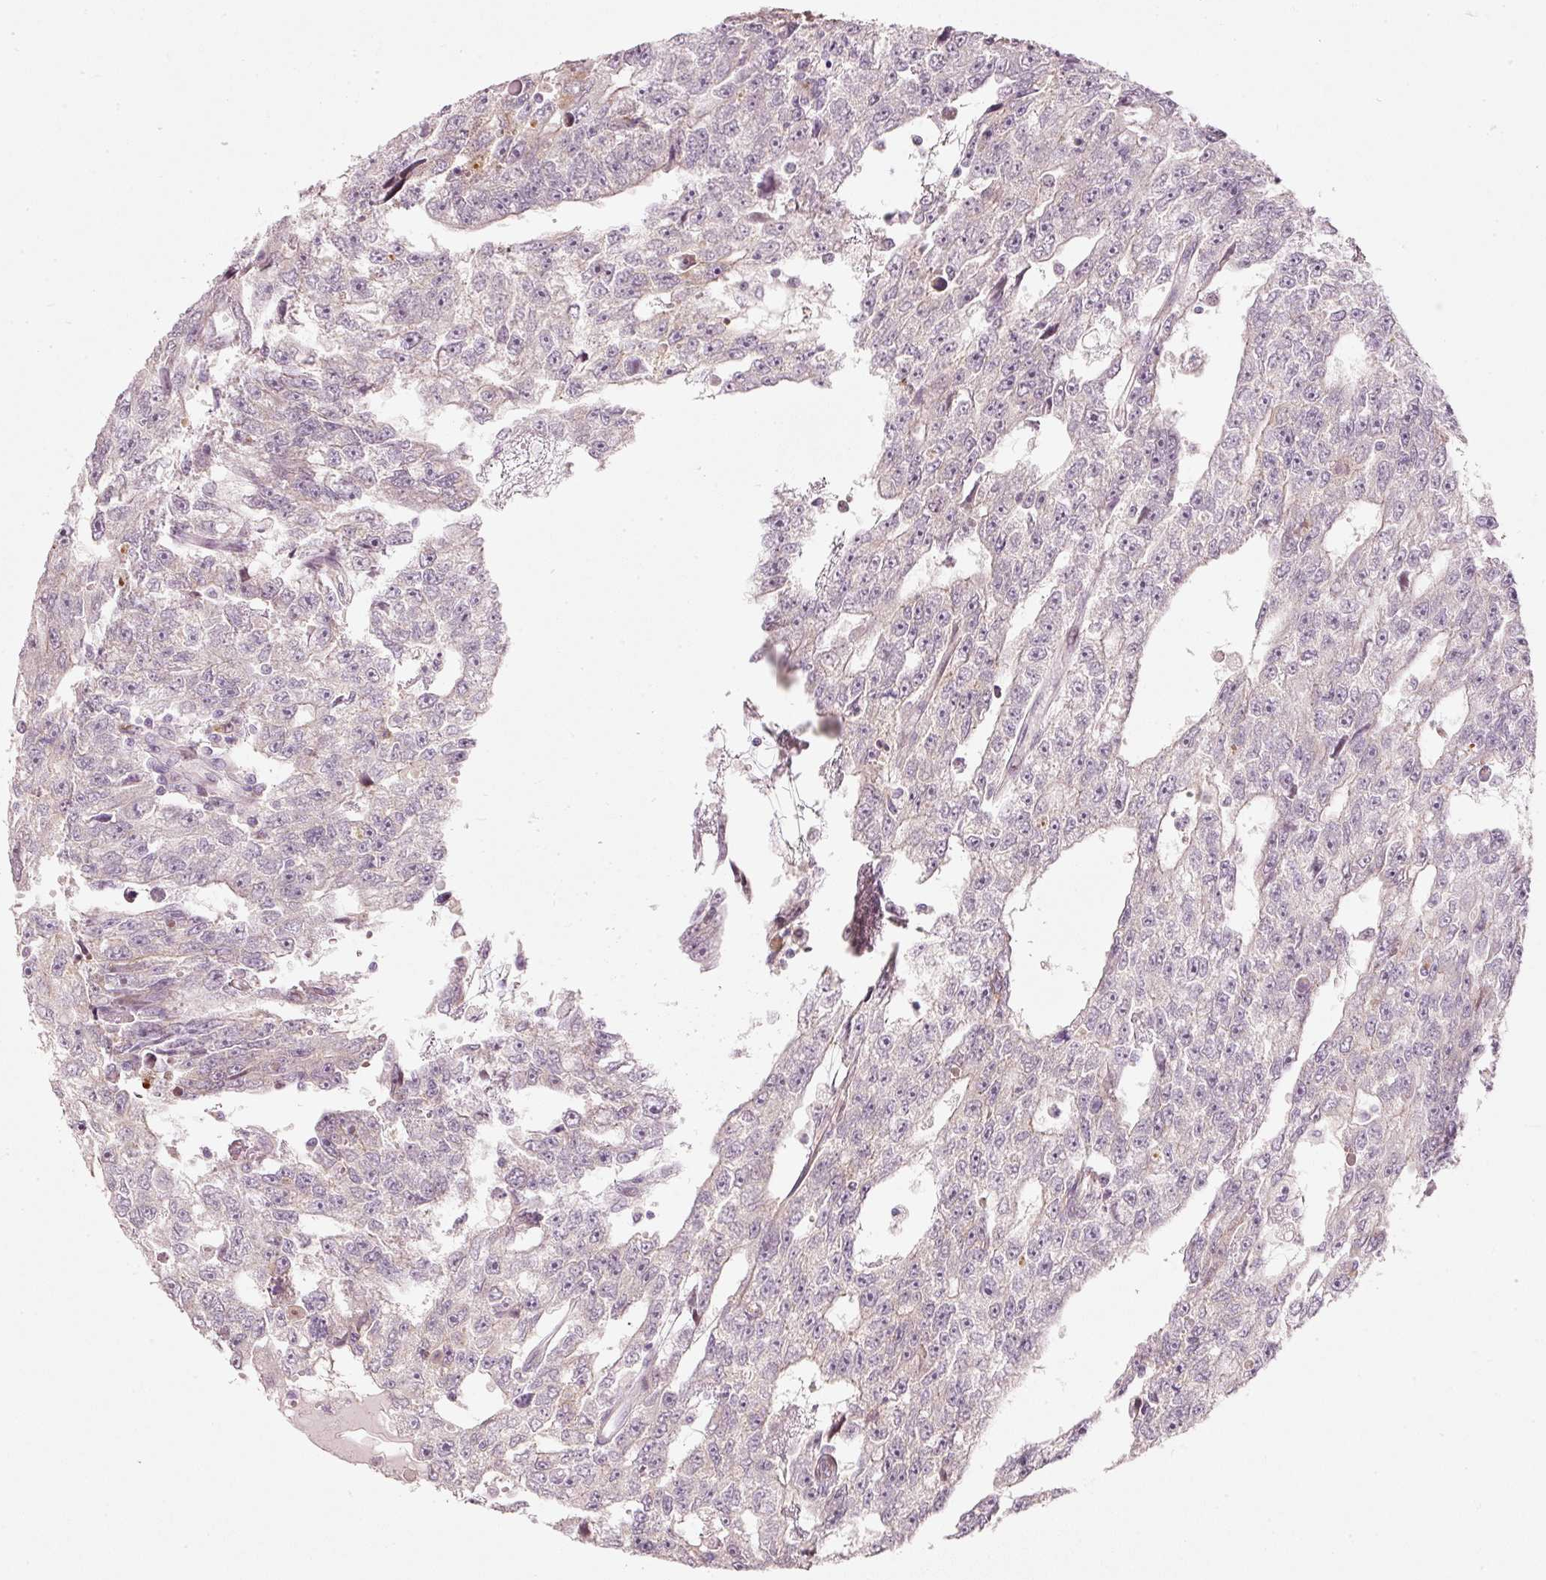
{"staining": {"intensity": "negative", "quantity": "none", "location": "none"}, "tissue": "testis cancer", "cell_type": "Tumor cells", "image_type": "cancer", "snomed": [{"axis": "morphology", "description": "Carcinoma, Embryonal, NOS"}, {"axis": "topography", "description": "Testis"}], "caption": "DAB (3,3'-diaminobenzidine) immunohistochemical staining of human testis cancer (embryonal carcinoma) displays no significant staining in tumor cells.", "gene": "SLC20A1", "patient": {"sex": "male", "age": 20}}